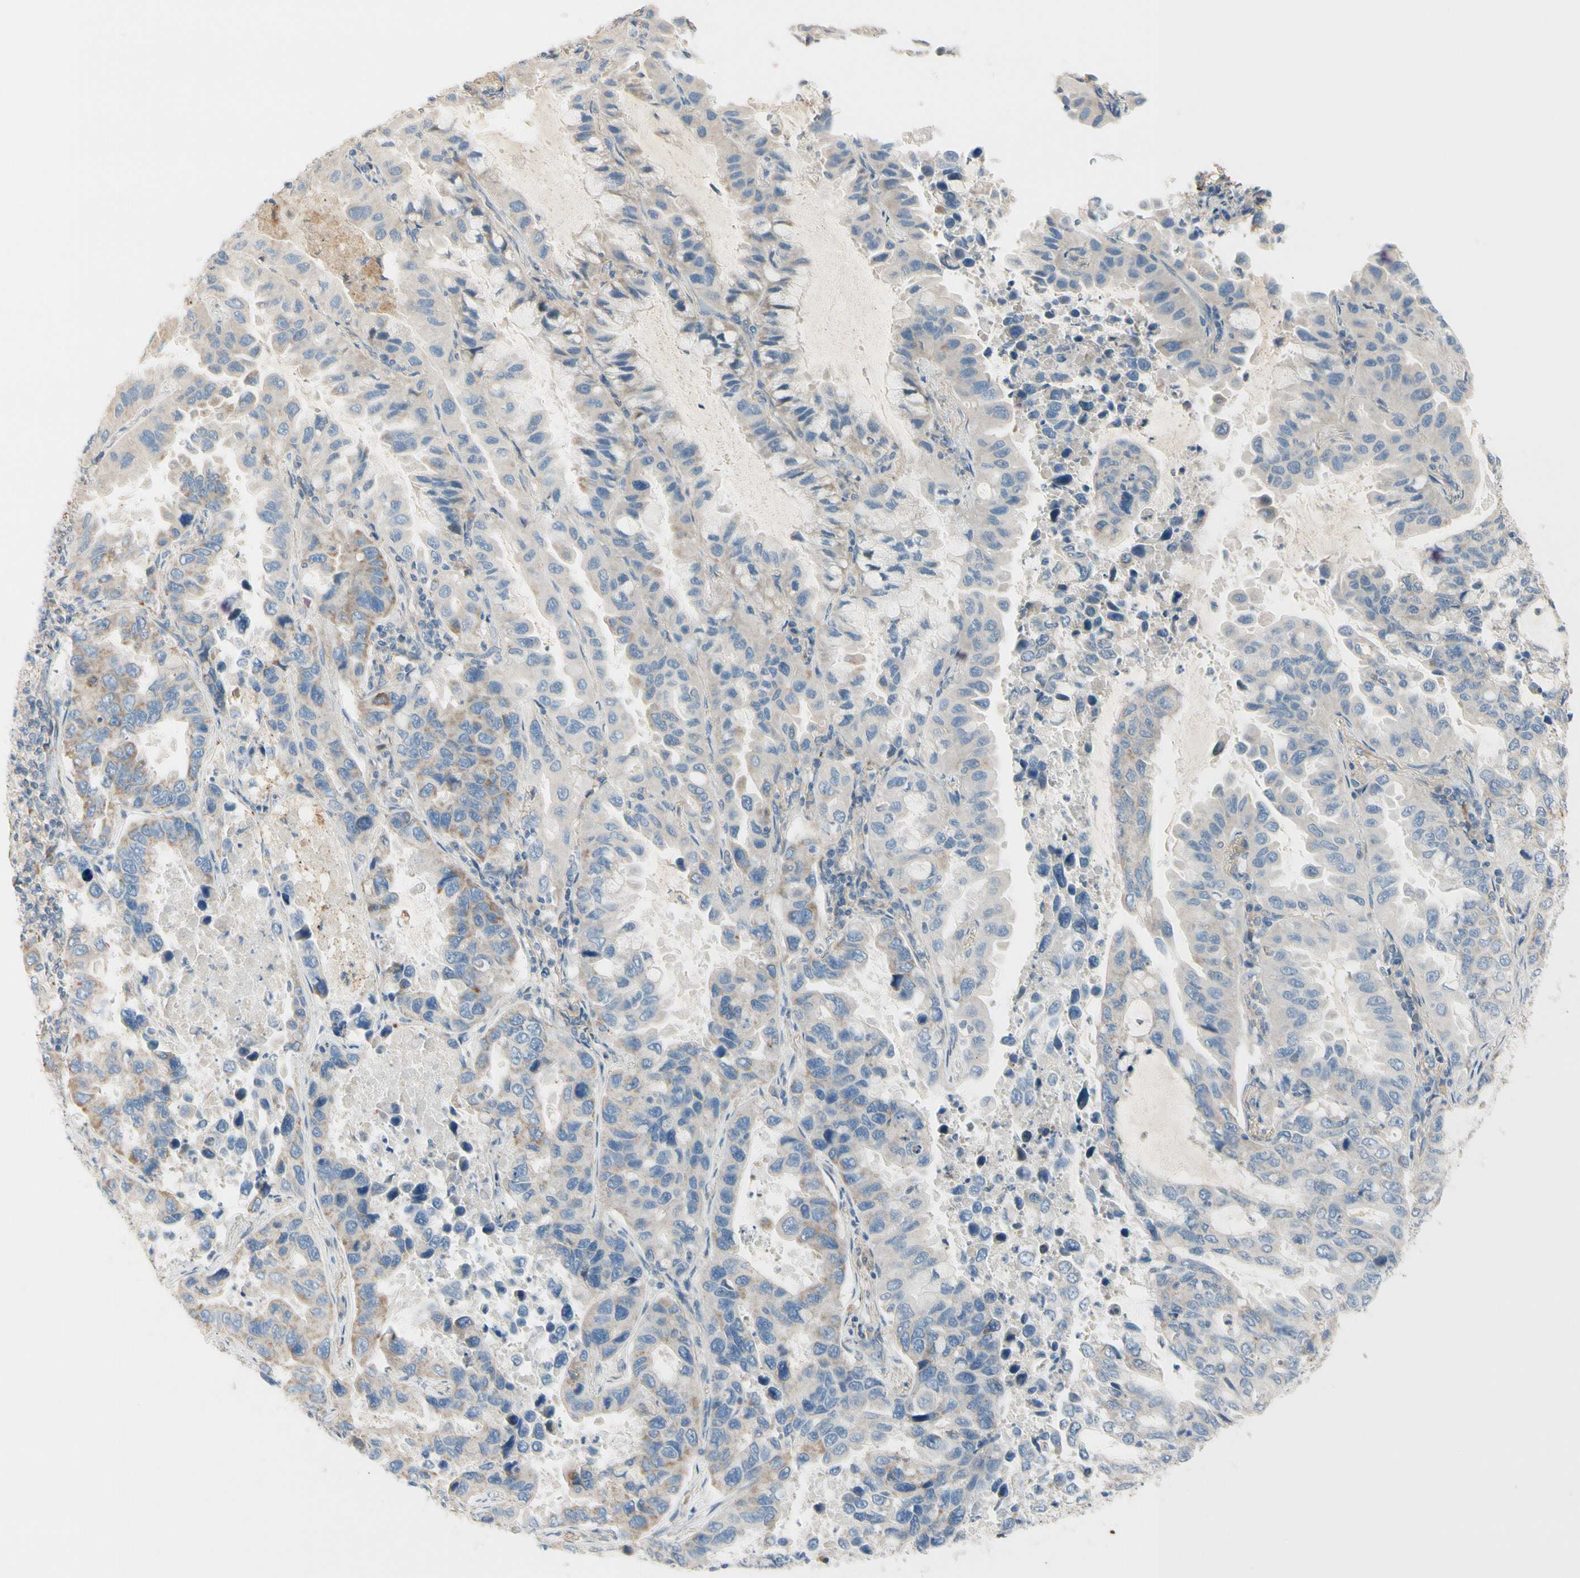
{"staining": {"intensity": "weak", "quantity": ">75%", "location": "cytoplasmic/membranous"}, "tissue": "lung cancer", "cell_type": "Tumor cells", "image_type": "cancer", "snomed": [{"axis": "morphology", "description": "Adenocarcinoma, NOS"}, {"axis": "topography", "description": "Lung"}], "caption": "This image demonstrates immunohistochemistry staining of adenocarcinoma (lung), with low weak cytoplasmic/membranous expression in about >75% of tumor cells.", "gene": "EPHA3", "patient": {"sex": "male", "age": 64}}